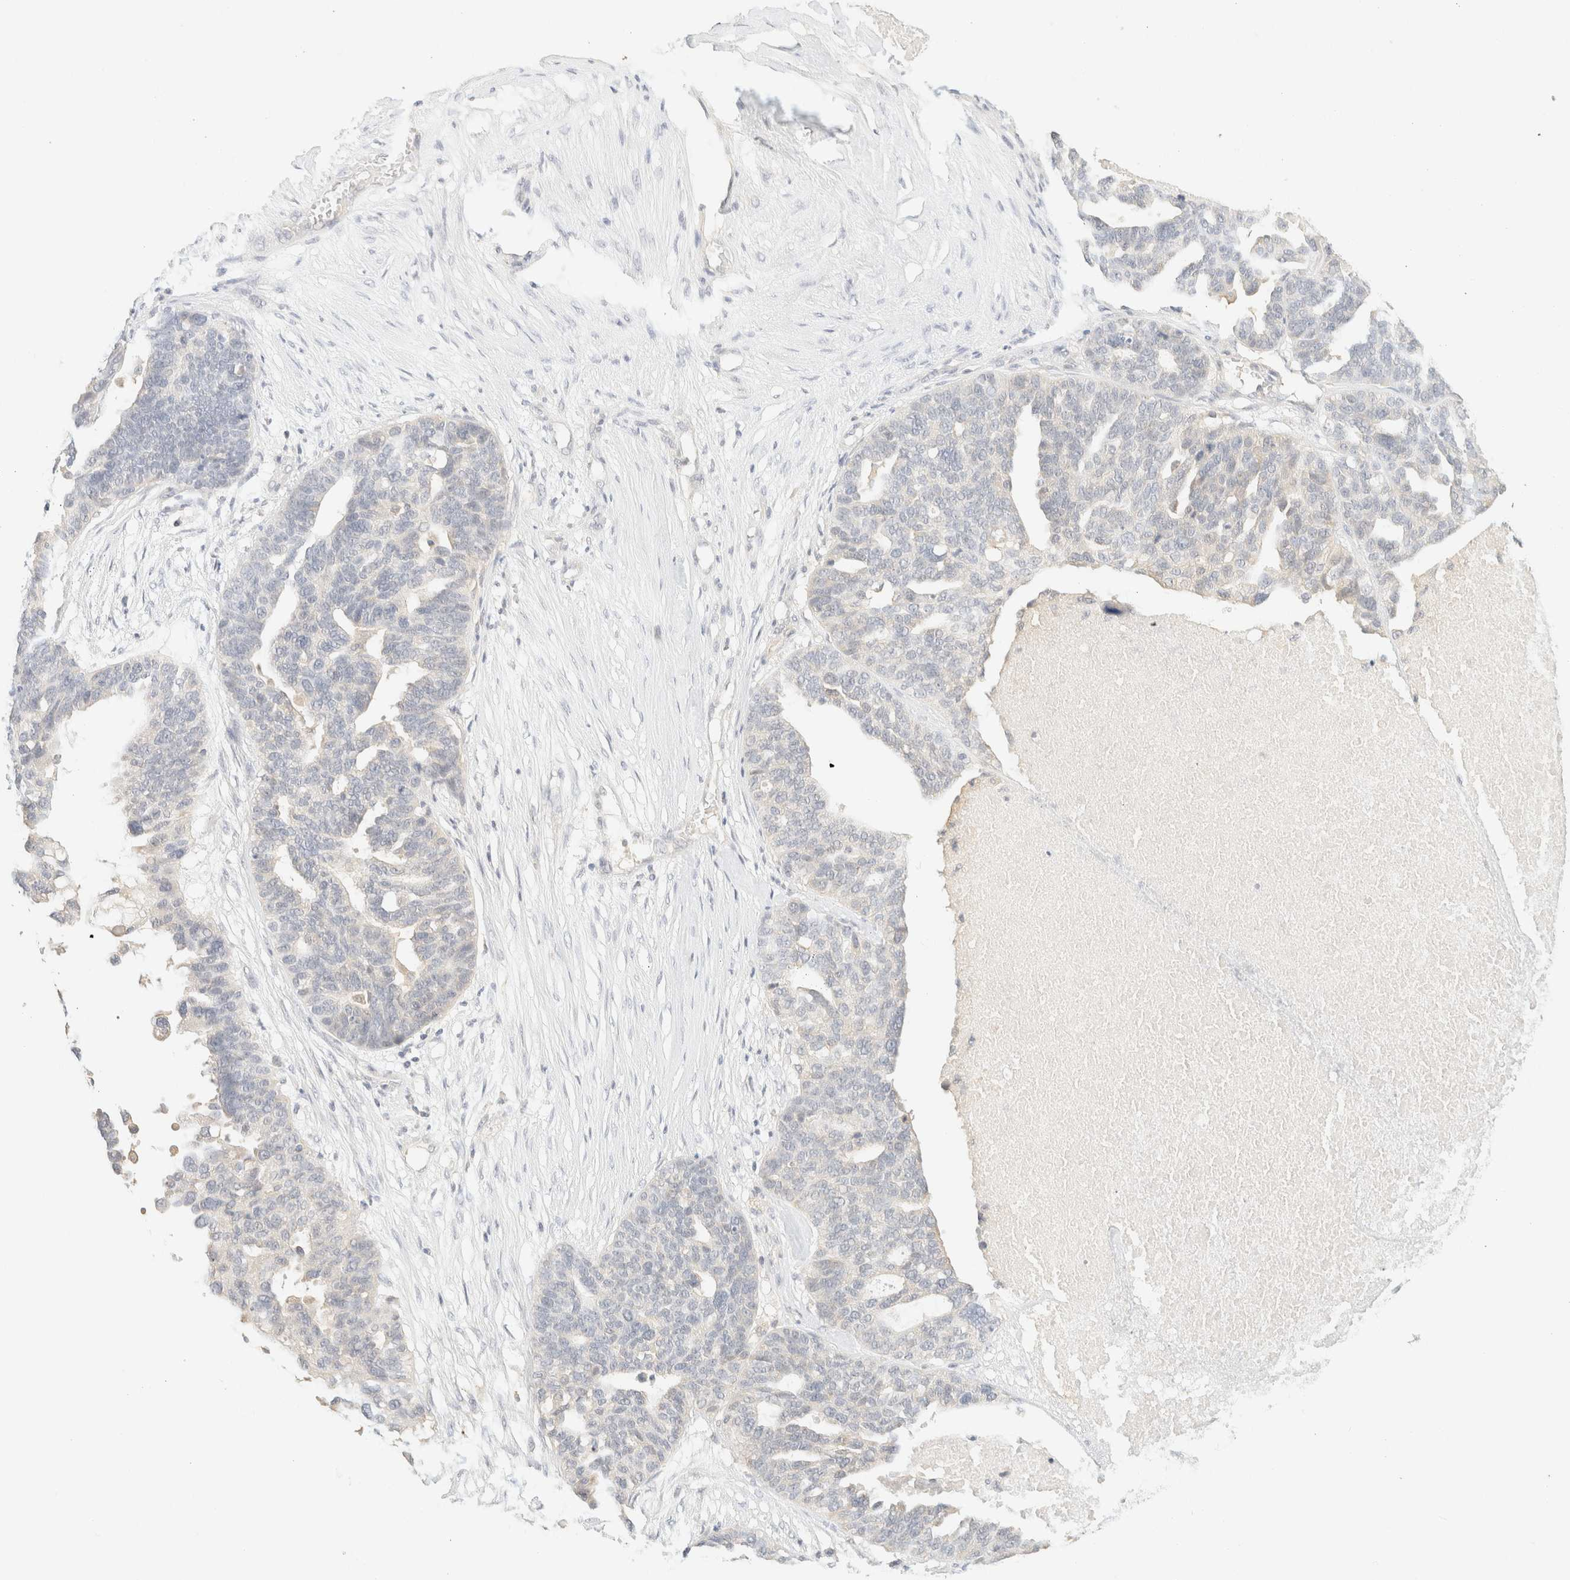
{"staining": {"intensity": "negative", "quantity": "none", "location": "none"}, "tissue": "ovarian cancer", "cell_type": "Tumor cells", "image_type": "cancer", "snomed": [{"axis": "morphology", "description": "Cystadenocarcinoma, serous, NOS"}, {"axis": "topography", "description": "Ovary"}], "caption": "IHC photomicrograph of neoplastic tissue: ovarian cancer (serous cystadenocarcinoma) stained with DAB displays no significant protein expression in tumor cells.", "gene": "TIMD4", "patient": {"sex": "female", "age": 59}}